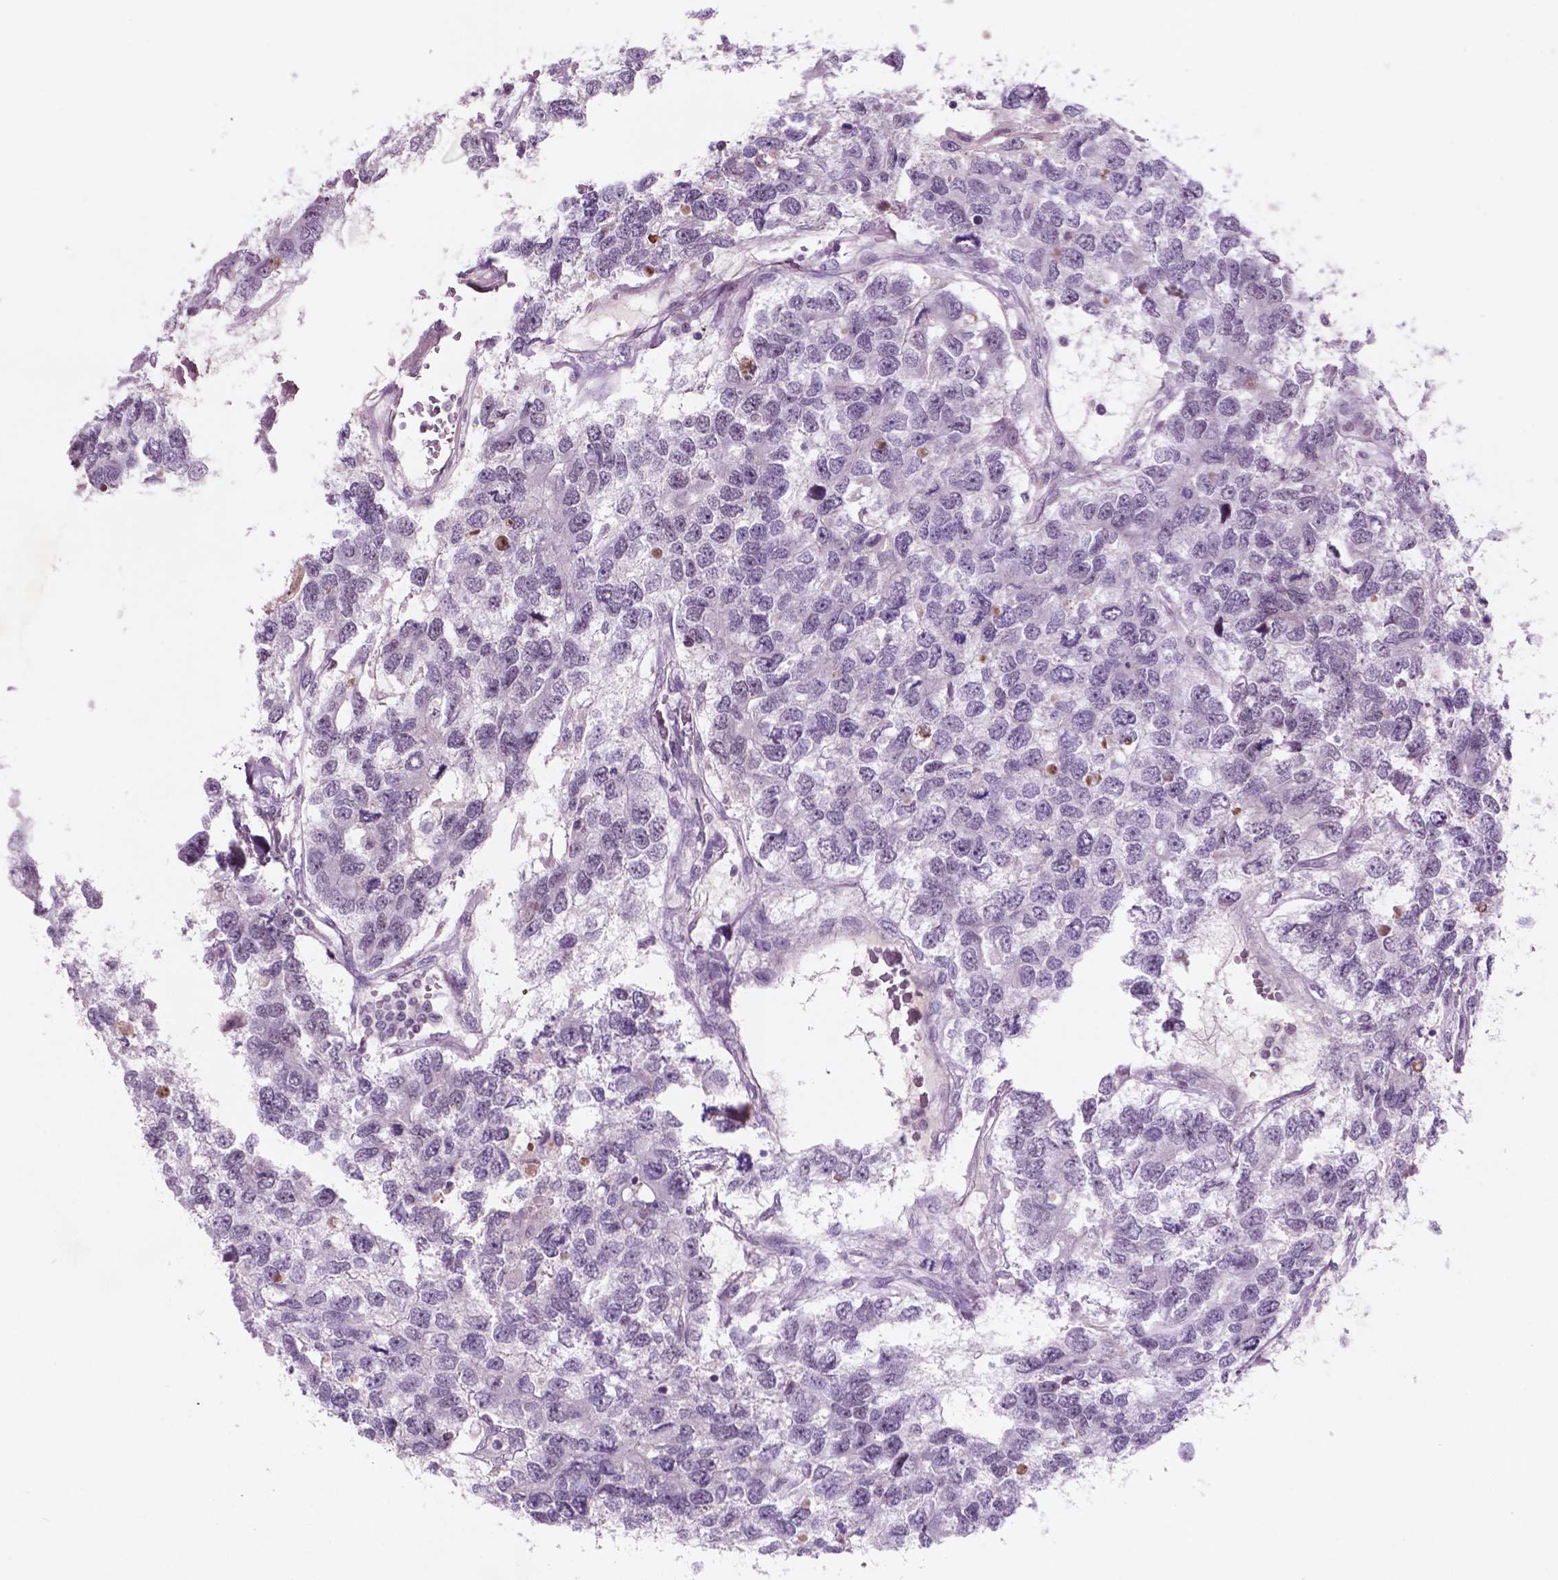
{"staining": {"intensity": "negative", "quantity": "none", "location": "none"}, "tissue": "testis cancer", "cell_type": "Tumor cells", "image_type": "cancer", "snomed": [{"axis": "morphology", "description": "Seminoma, NOS"}, {"axis": "topography", "description": "Testis"}], "caption": "This is an immunohistochemistry micrograph of human testis cancer (seminoma). There is no expression in tumor cells.", "gene": "CTR9", "patient": {"sex": "male", "age": 52}}